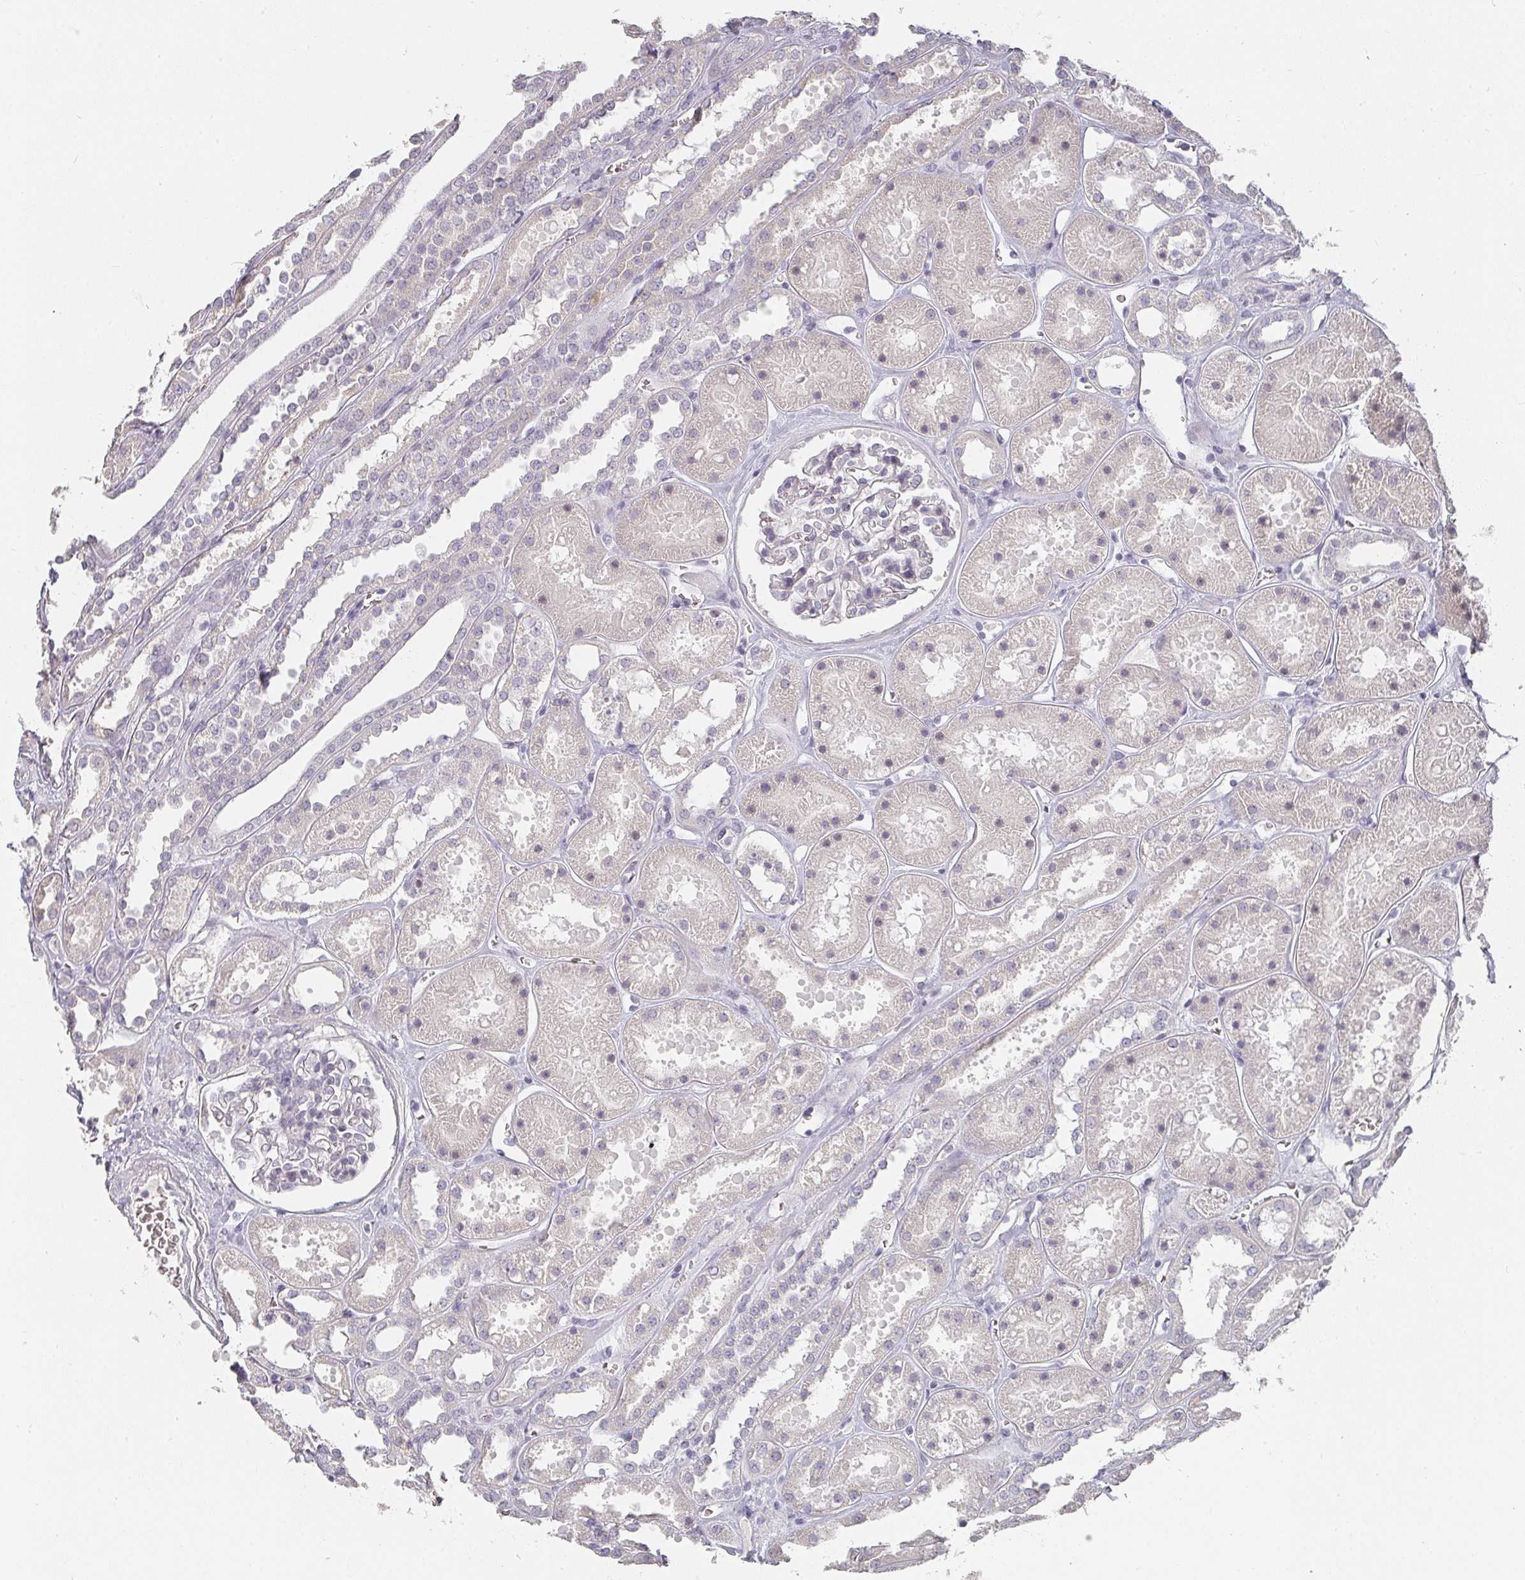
{"staining": {"intensity": "negative", "quantity": "none", "location": "none"}, "tissue": "kidney", "cell_type": "Cells in glomeruli", "image_type": "normal", "snomed": [{"axis": "morphology", "description": "Normal tissue, NOS"}, {"axis": "topography", "description": "Kidney"}], "caption": "Histopathology image shows no significant protein expression in cells in glomeruli of normal kidney. (DAB (3,3'-diaminobenzidine) immunohistochemistry, high magnification).", "gene": "SHISA2", "patient": {"sex": "female", "age": 41}}